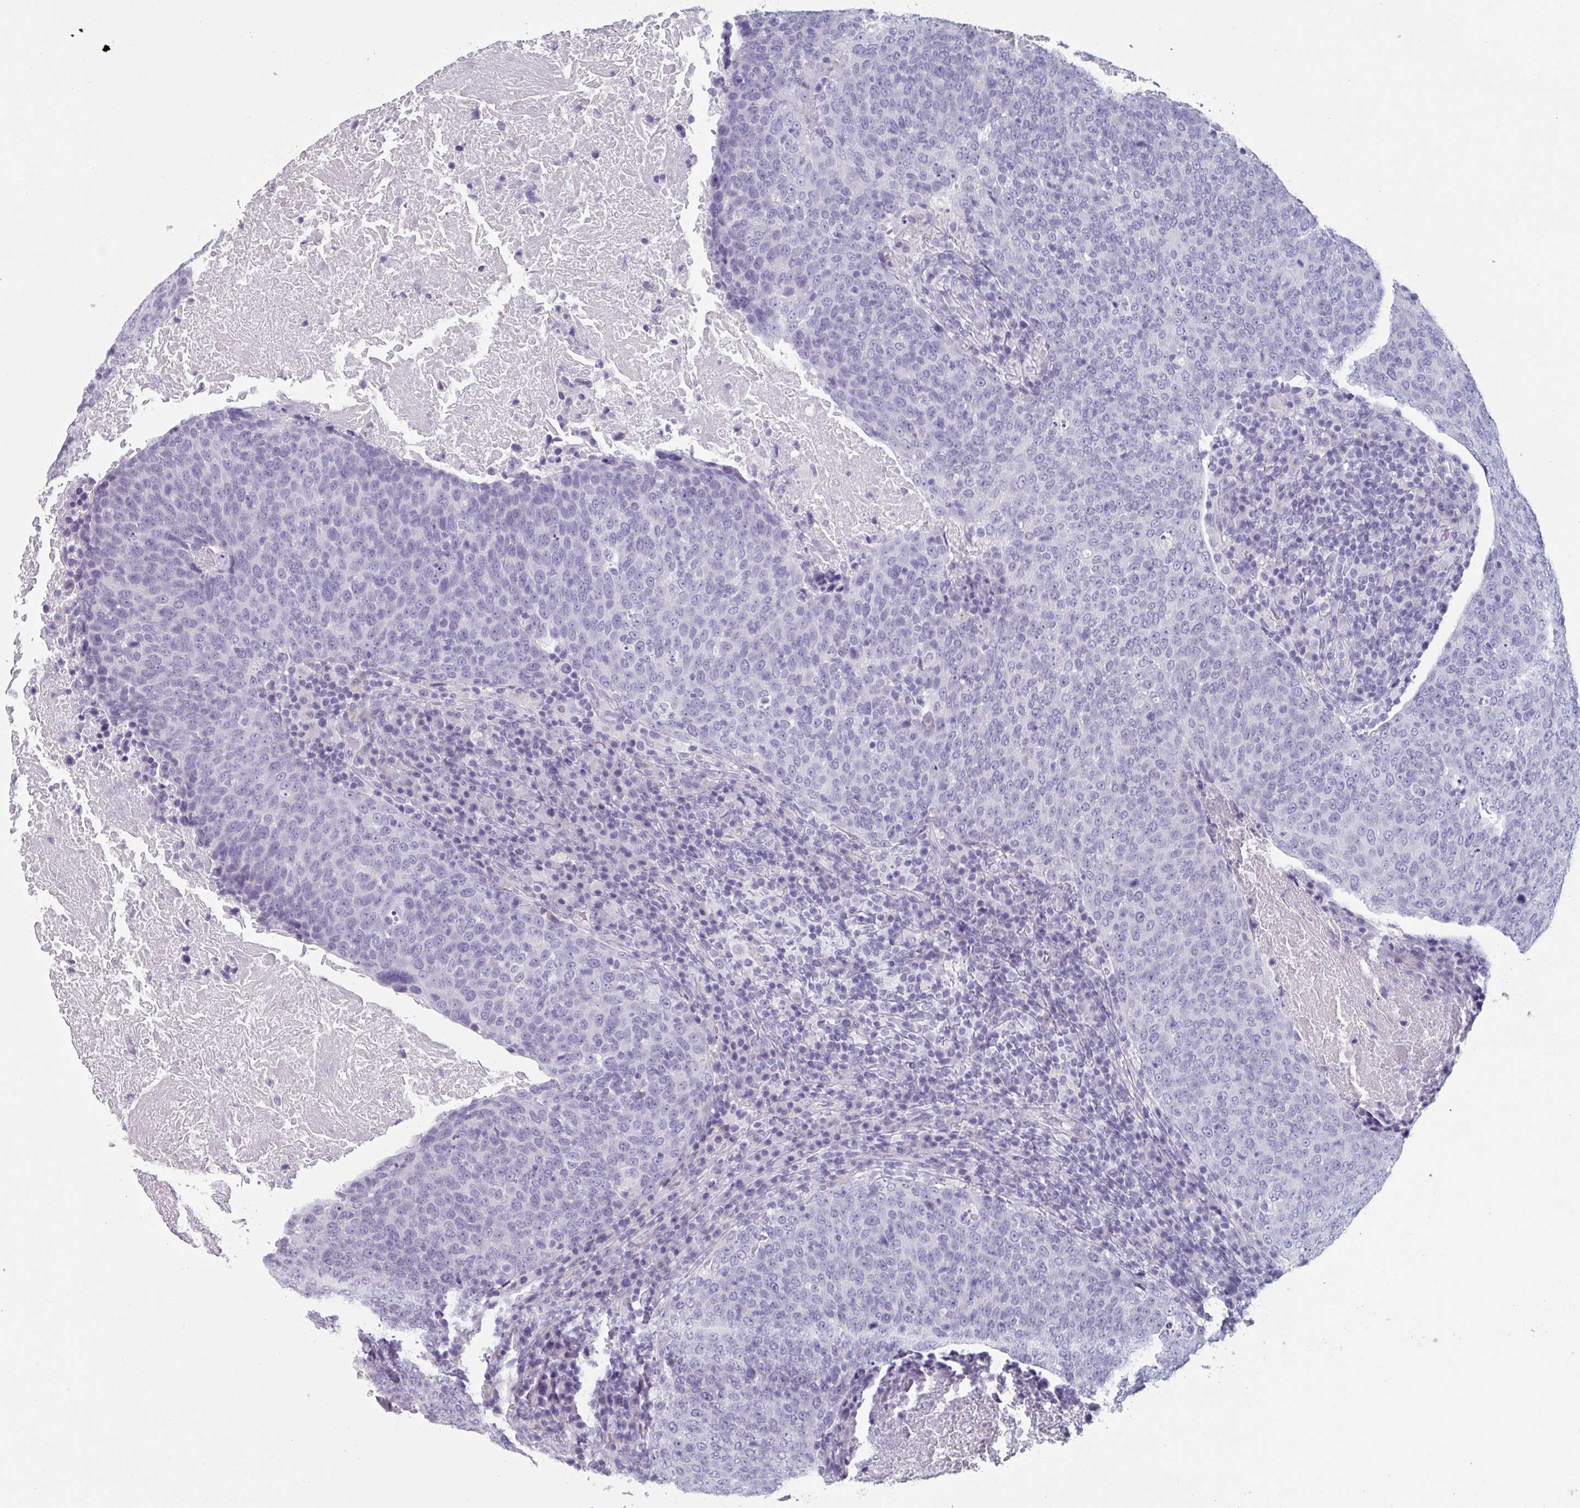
{"staining": {"intensity": "negative", "quantity": "none", "location": "none"}, "tissue": "head and neck cancer", "cell_type": "Tumor cells", "image_type": "cancer", "snomed": [{"axis": "morphology", "description": "Squamous cell carcinoma, NOS"}, {"axis": "morphology", "description": "Squamous cell carcinoma, metastatic, NOS"}, {"axis": "topography", "description": "Lymph node"}, {"axis": "topography", "description": "Head-Neck"}], "caption": "Head and neck cancer stained for a protein using immunohistochemistry (IHC) reveals no positivity tumor cells.", "gene": "SLC35G2", "patient": {"sex": "male", "age": 62}}